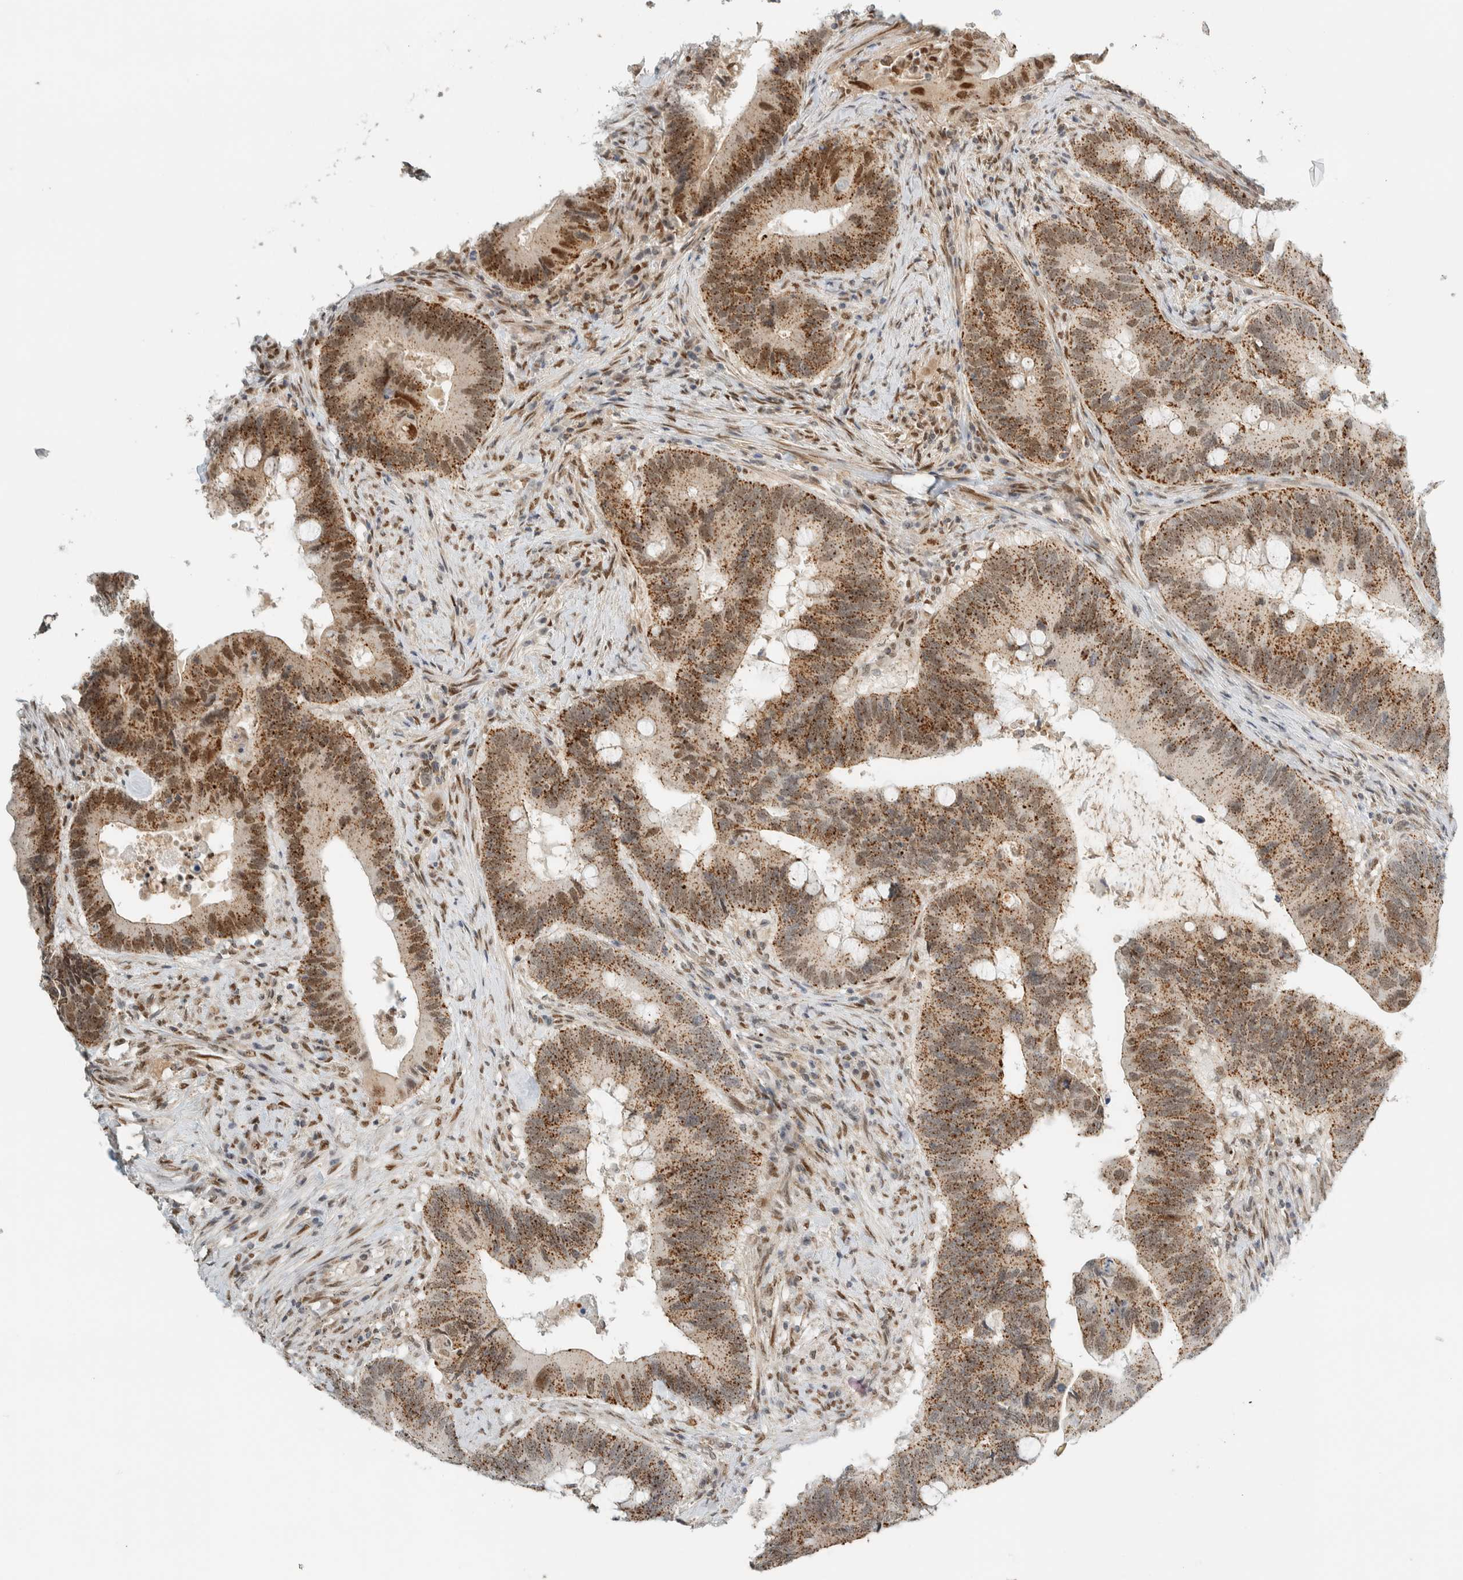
{"staining": {"intensity": "moderate", "quantity": ">75%", "location": "cytoplasmic/membranous,nuclear"}, "tissue": "colorectal cancer", "cell_type": "Tumor cells", "image_type": "cancer", "snomed": [{"axis": "morphology", "description": "Adenocarcinoma, NOS"}, {"axis": "topography", "description": "Colon"}], "caption": "A brown stain highlights moderate cytoplasmic/membranous and nuclear expression of a protein in human adenocarcinoma (colorectal) tumor cells.", "gene": "TFE3", "patient": {"sex": "male", "age": 71}}